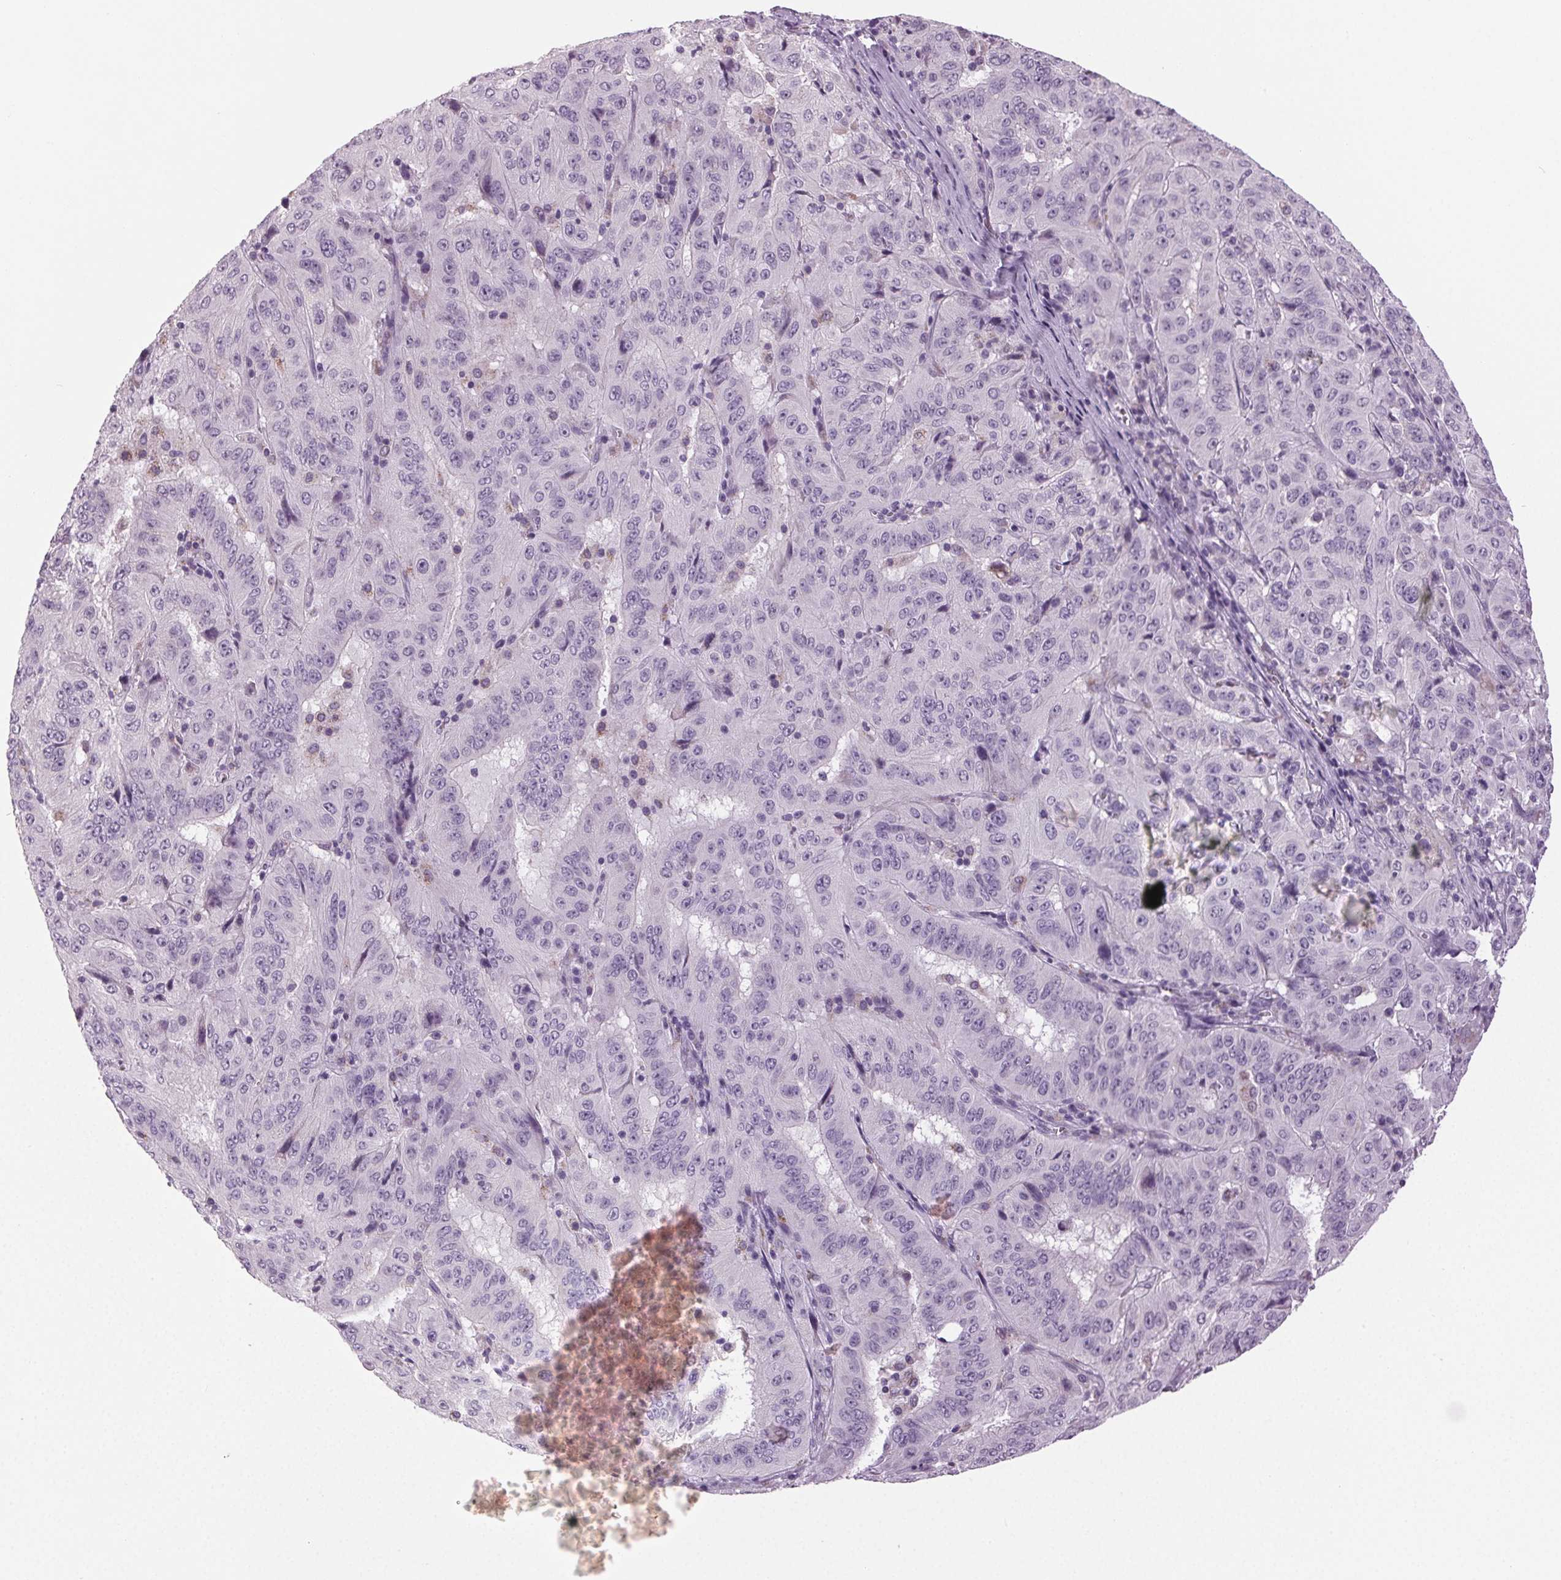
{"staining": {"intensity": "negative", "quantity": "none", "location": "none"}, "tissue": "pancreatic cancer", "cell_type": "Tumor cells", "image_type": "cancer", "snomed": [{"axis": "morphology", "description": "Adenocarcinoma, NOS"}, {"axis": "topography", "description": "Pancreas"}], "caption": "The micrograph shows no significant staining in tumor cells of pancreatic cancer (adenocarcinoma).", "gene": "DNAH12", "patient": {"sex": "male", "age": 63}}